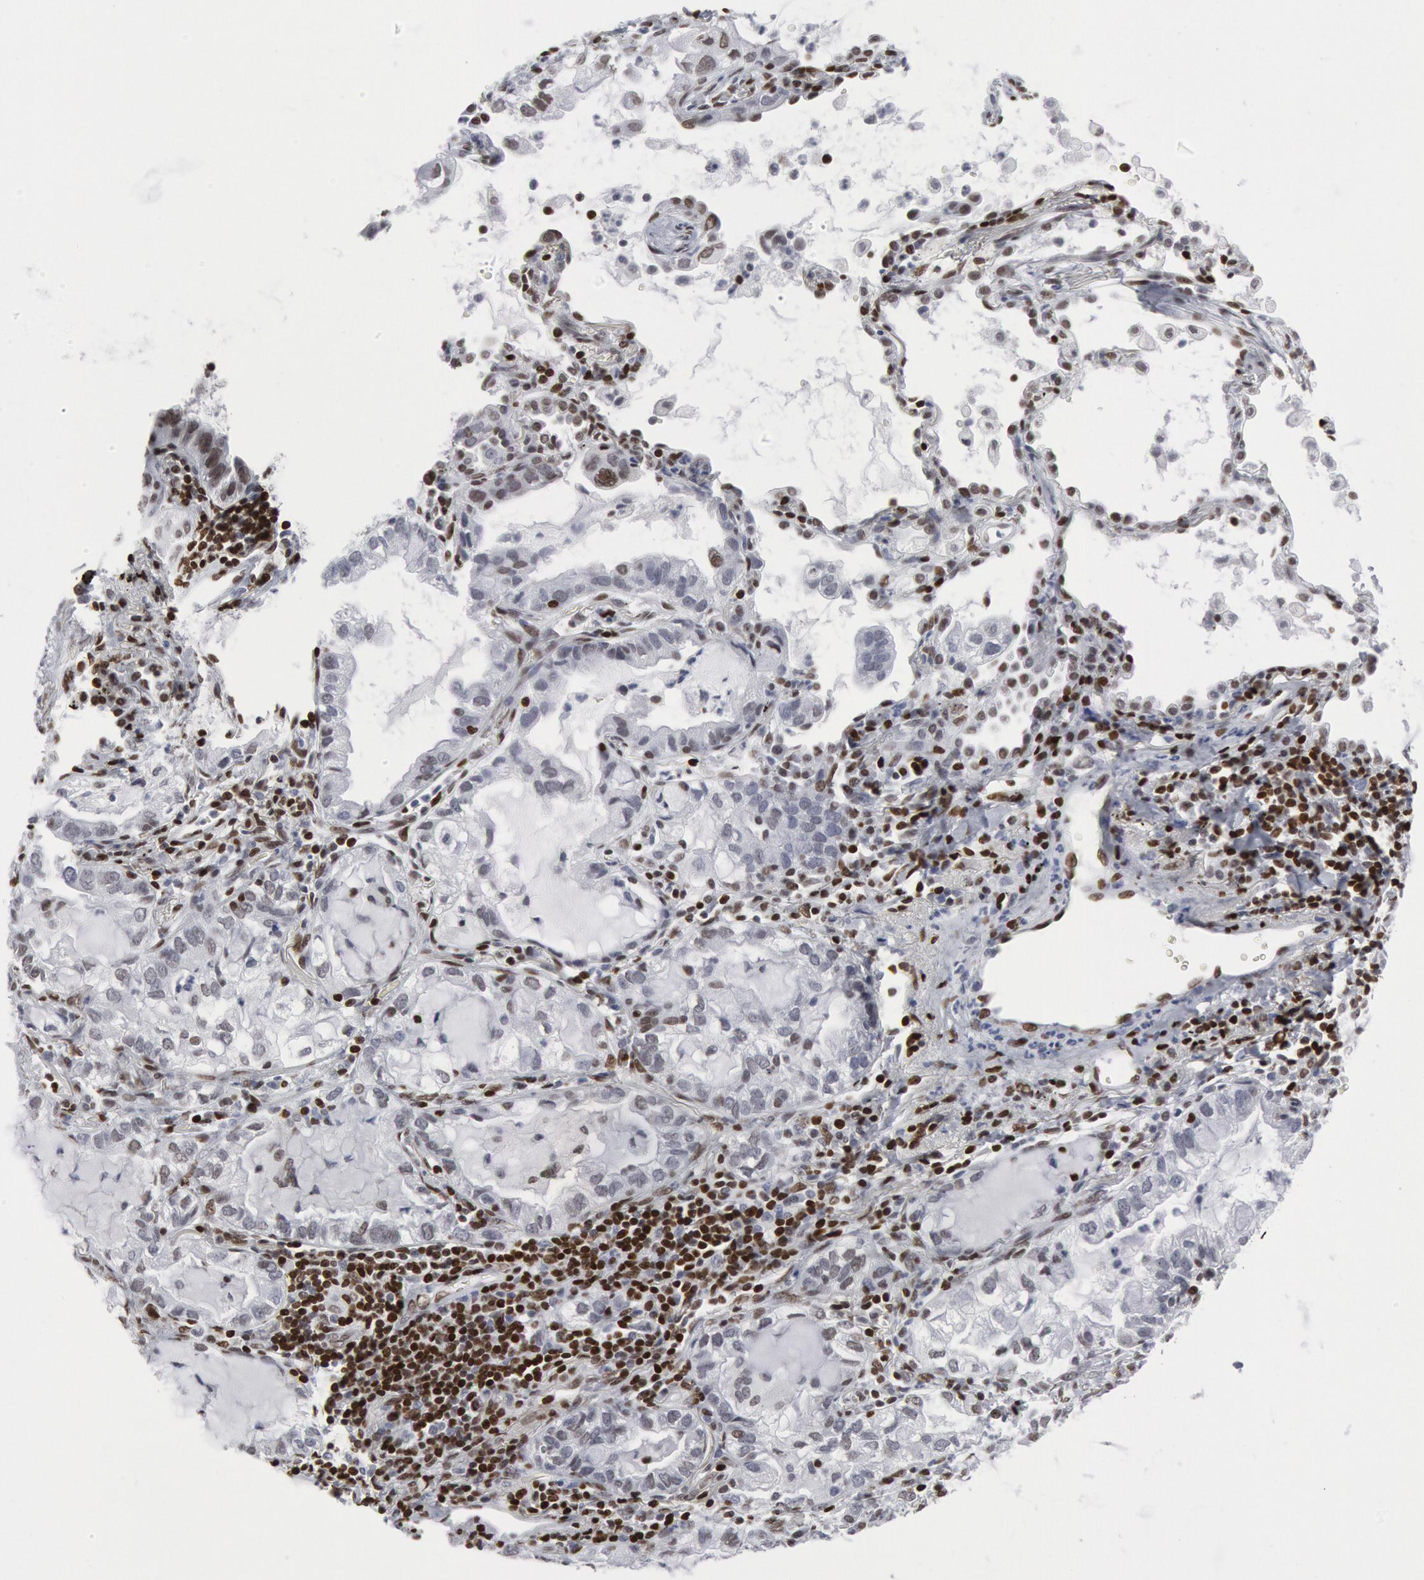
{"staining": {"intensity": "negative", "quantity": "none", "location": "none"}, "tissue": "lung cancer", "cell_type": "Tumor cells", "image_type": "cancer", "snomed": [{"axis": "morphology", "description": "Adenocarcinoma, NOS"}, {"axis": "topography", "description": "Lung"}], "caption": "Lung adenocarcinoma stained for a protein using immunohistochemistry reveals no staining tumor cells.", "gene": "MECP2", "patient": {"sex": "female", "age": 50}}